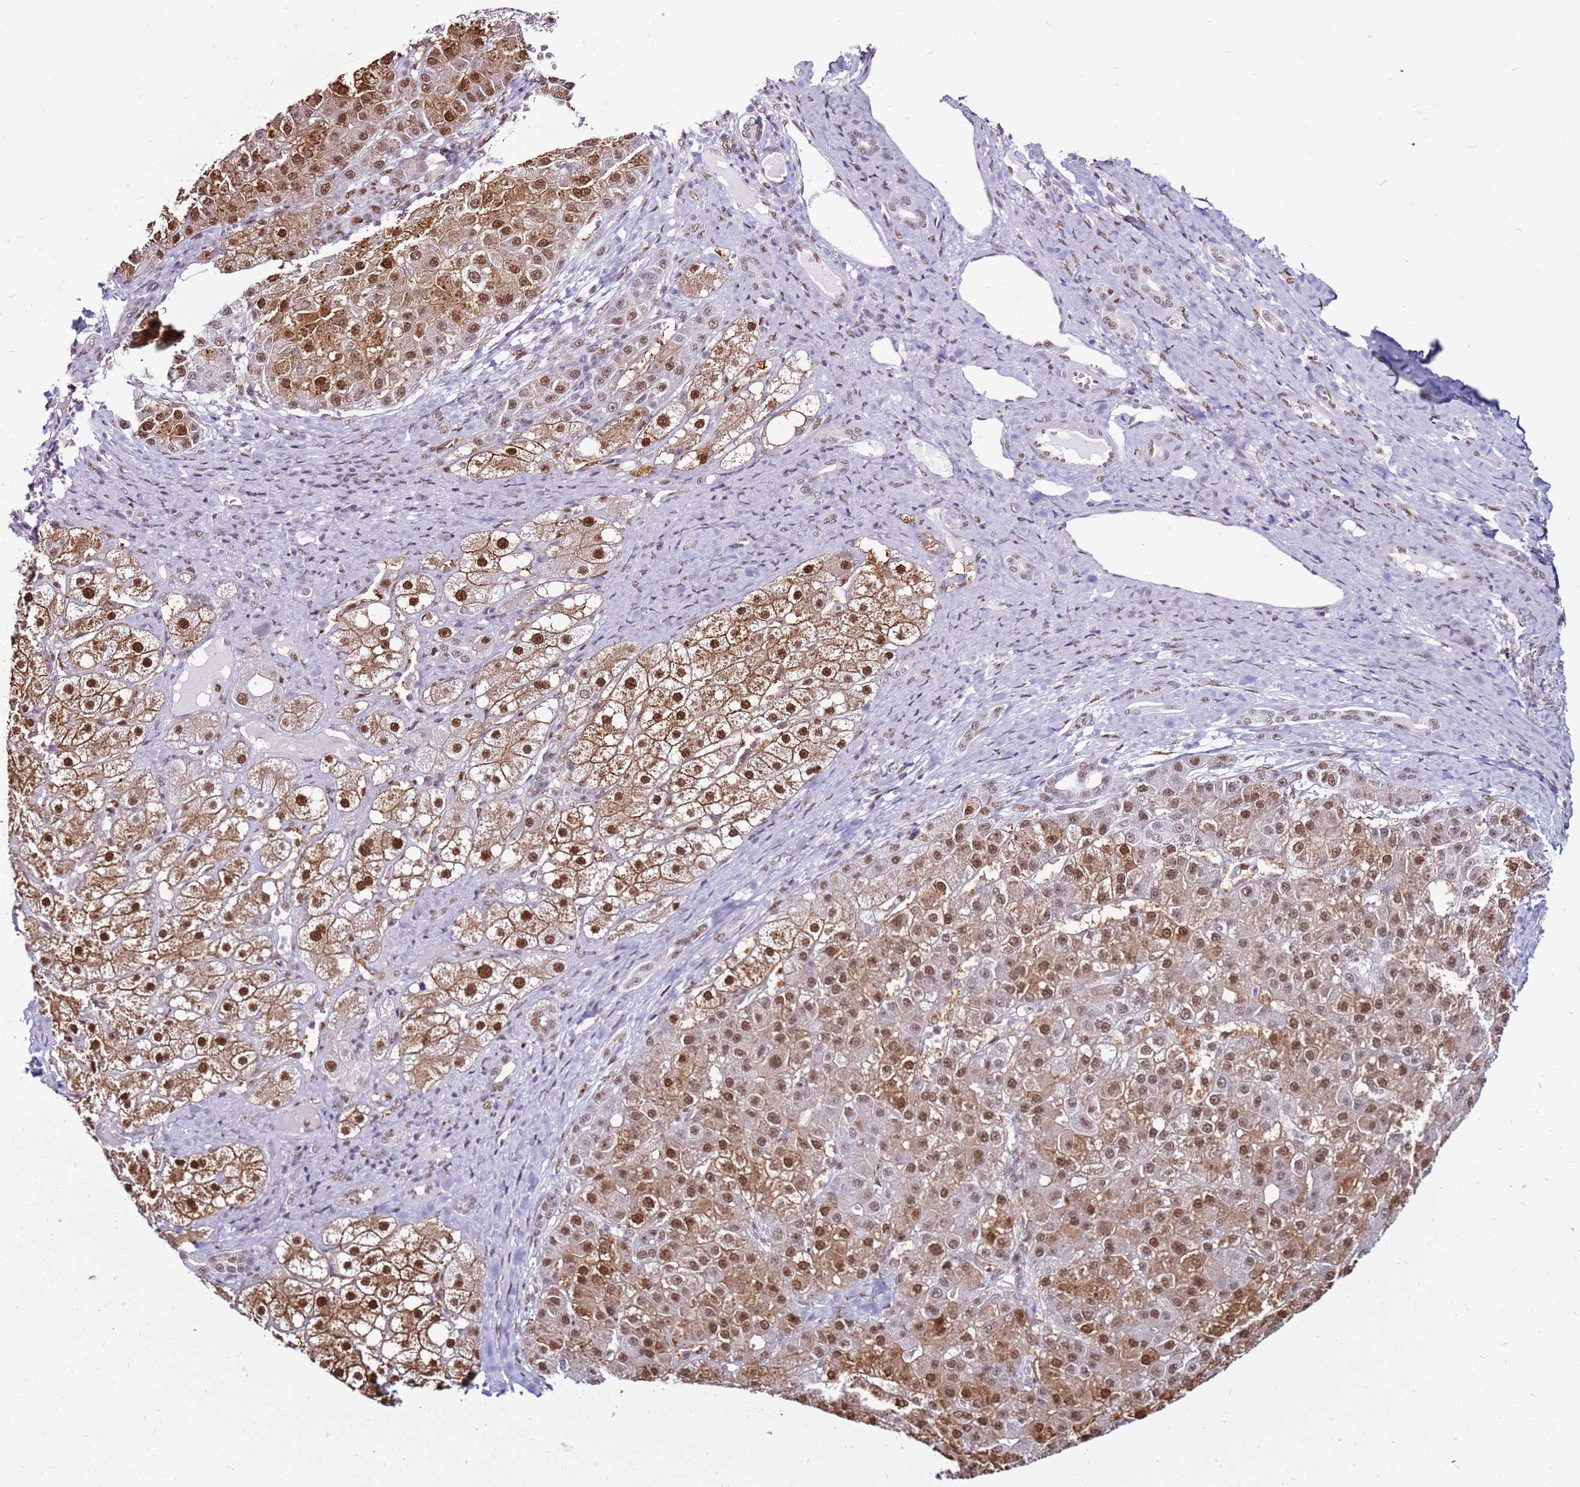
{"staining": {"intensity": "strong", "quantity": ">75%", "location": "cytoplasmic/membranous,nuclear"}, "tissue": "liver cancer", "cell_type": "Tumor cells", "image_type": "cancer", "snomed": [{"axis": "morphology", "description": "Carcinoma, Hepatocellular, NOS"}, {"axis": "topography", "description": "Liver"}], "caption": "Strong cytoplasmic/membranous and nuclear staining is present in approximately >75% of tumor cells in liver hepatocellular carcinoma.", "gene": "KPNA4", "patient": {"sex": "male", "age": 67}}